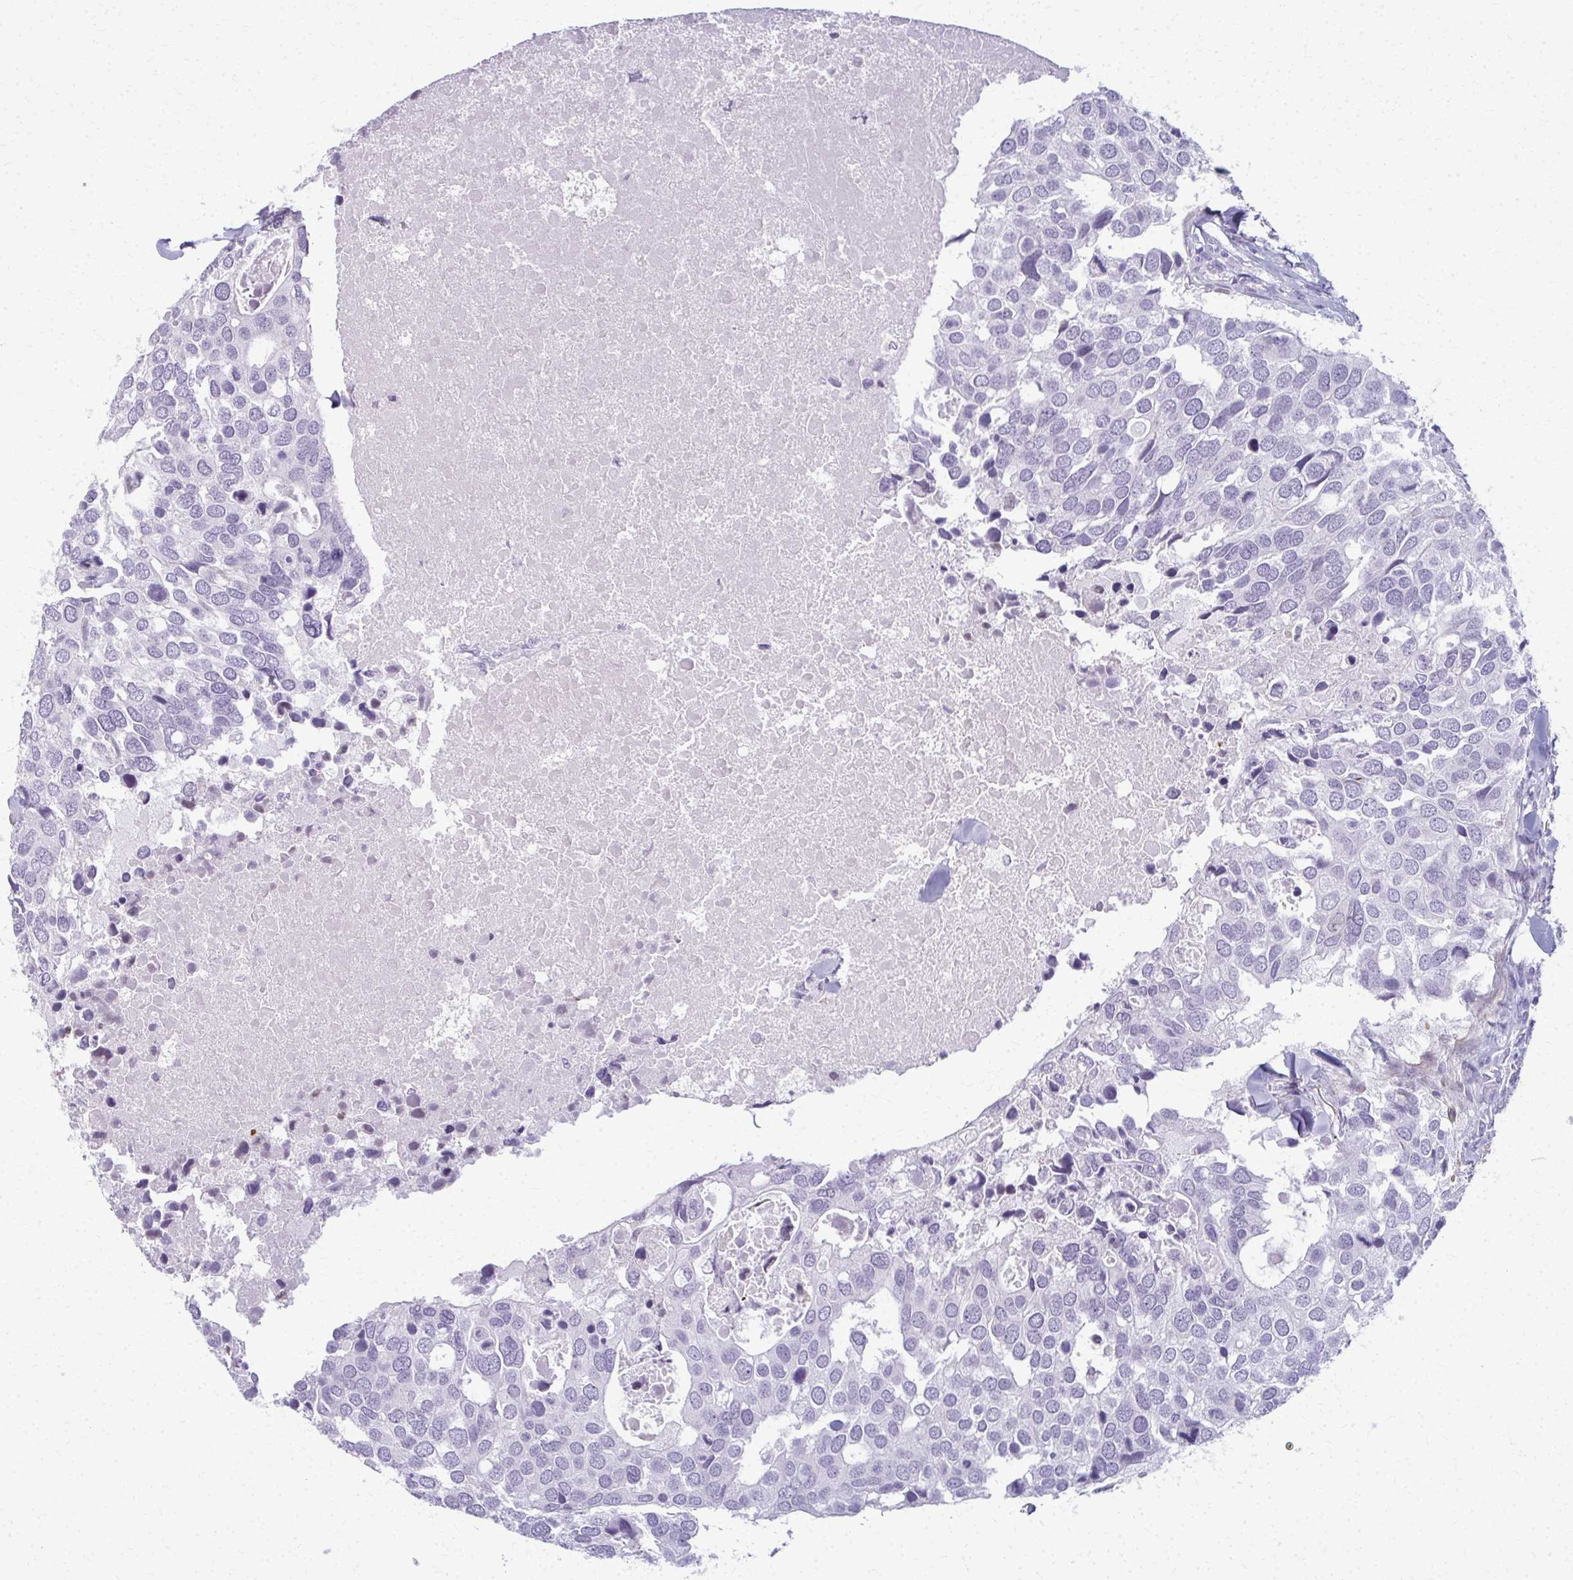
{"staining": {"intensity": "negative", "quantity": "none", "location": "none"}, "tissue": "breast cancer", "cell_type": "Tumor cells", "image_type": "cancer", "snomed": [{"axis": "morphology", "description": "Duct carcinoma"}, {"axis": "topography", "description": "Breast"}], "caption": "An immunohistochemistry (IHC) image of breast cancer (intraductal carcinoma) is shown. There is no staining in tumor cells of breast cancer (intraductal carcinoma). (Stains: DAB (3,3'-diaminobenzidine) IHC with hematoxylin counter stain, Microscopy: brightfield microscopy at high magnification).", "gene": "CA3", "patient": {"sex": "female", "age": 83}}